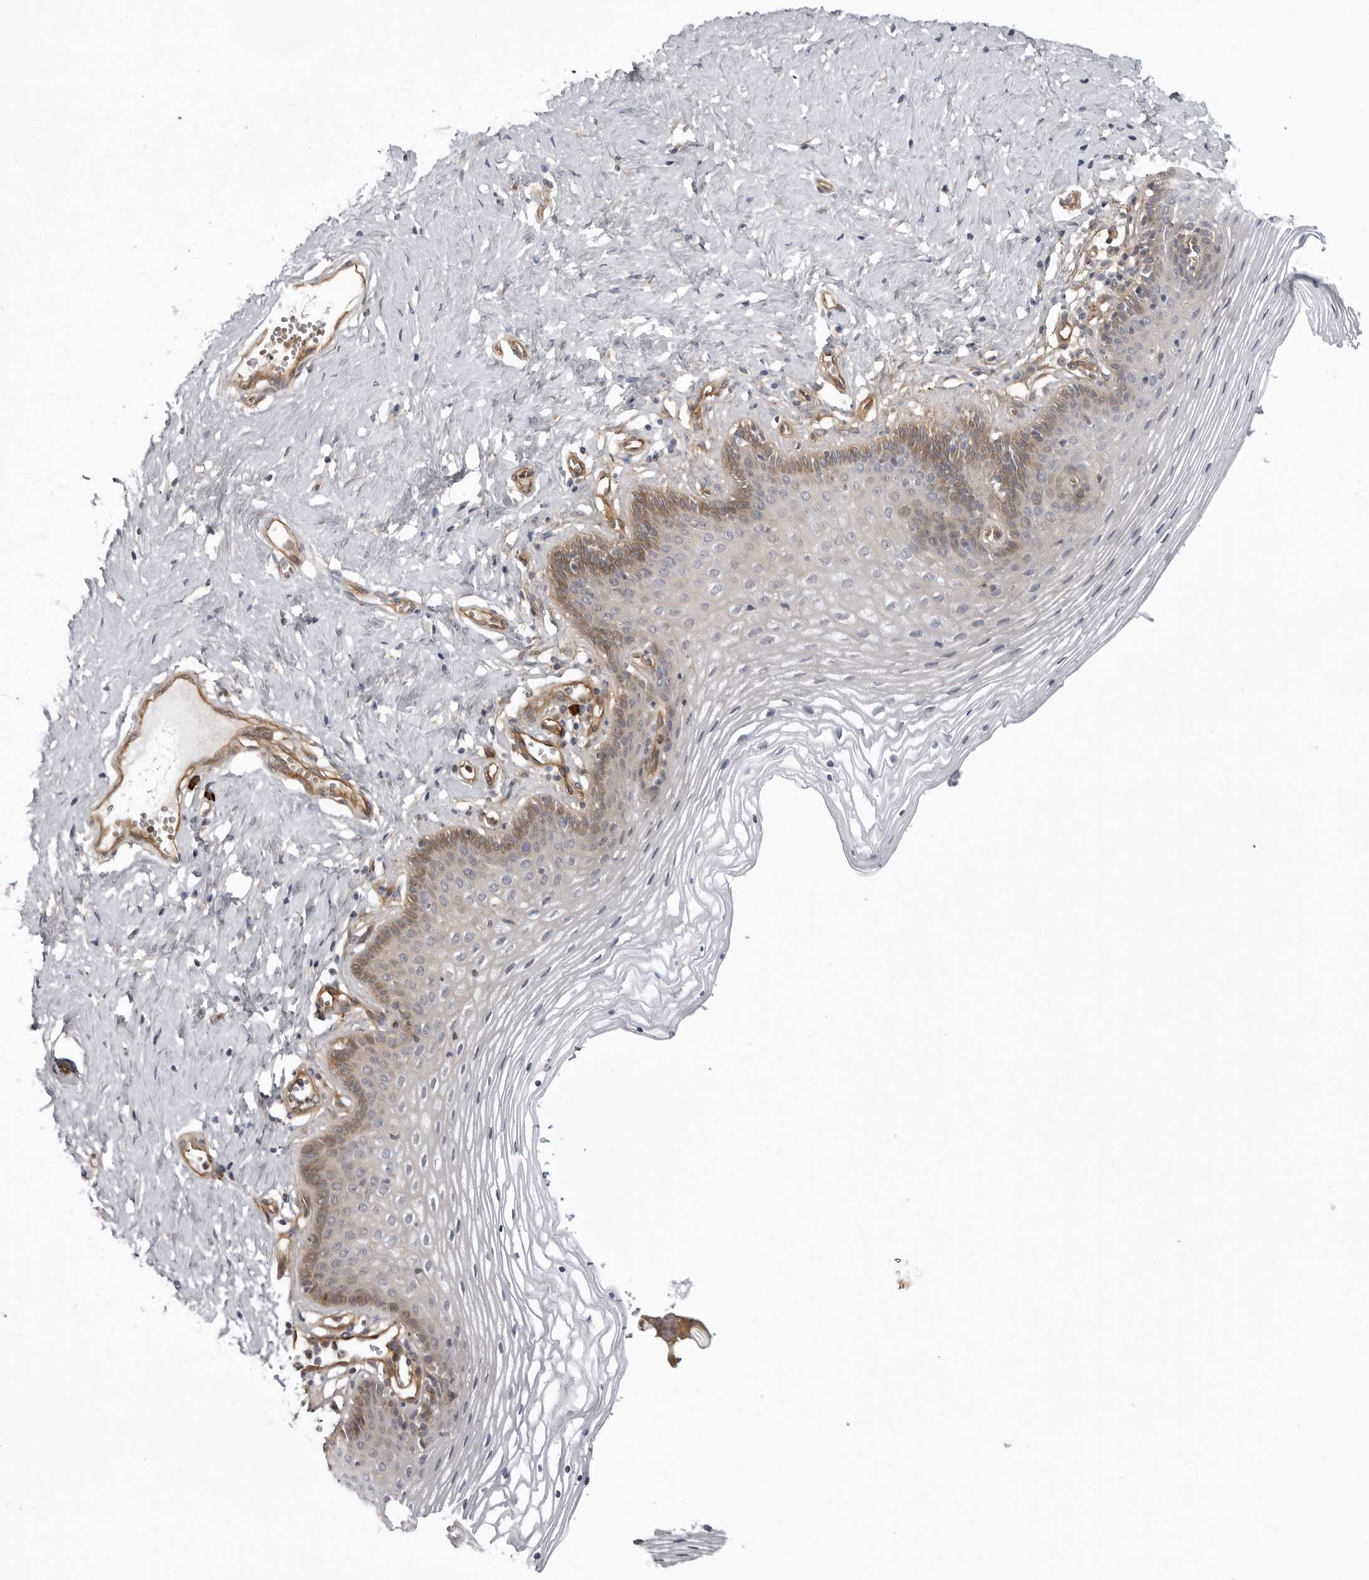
{"staining": {"intensity": "weak", "quantity": "<25%", "location": "cytoplasmic/membranous"}, "tissue": "vagina", "cell_type": "Squamous epithelial cells", "image_type": "normal", "snomed": [{"axis": "morphology", "description": "Normal tissue, NOS"}, {"axis": "topography", "description": "Vagina"}], "caption": "Immunohistochemistry of normal vagina exhibits no positivity in squamous epithelial cells.", "gene": "ARL5A", "patient": {"sex": "female", "age": 32}}